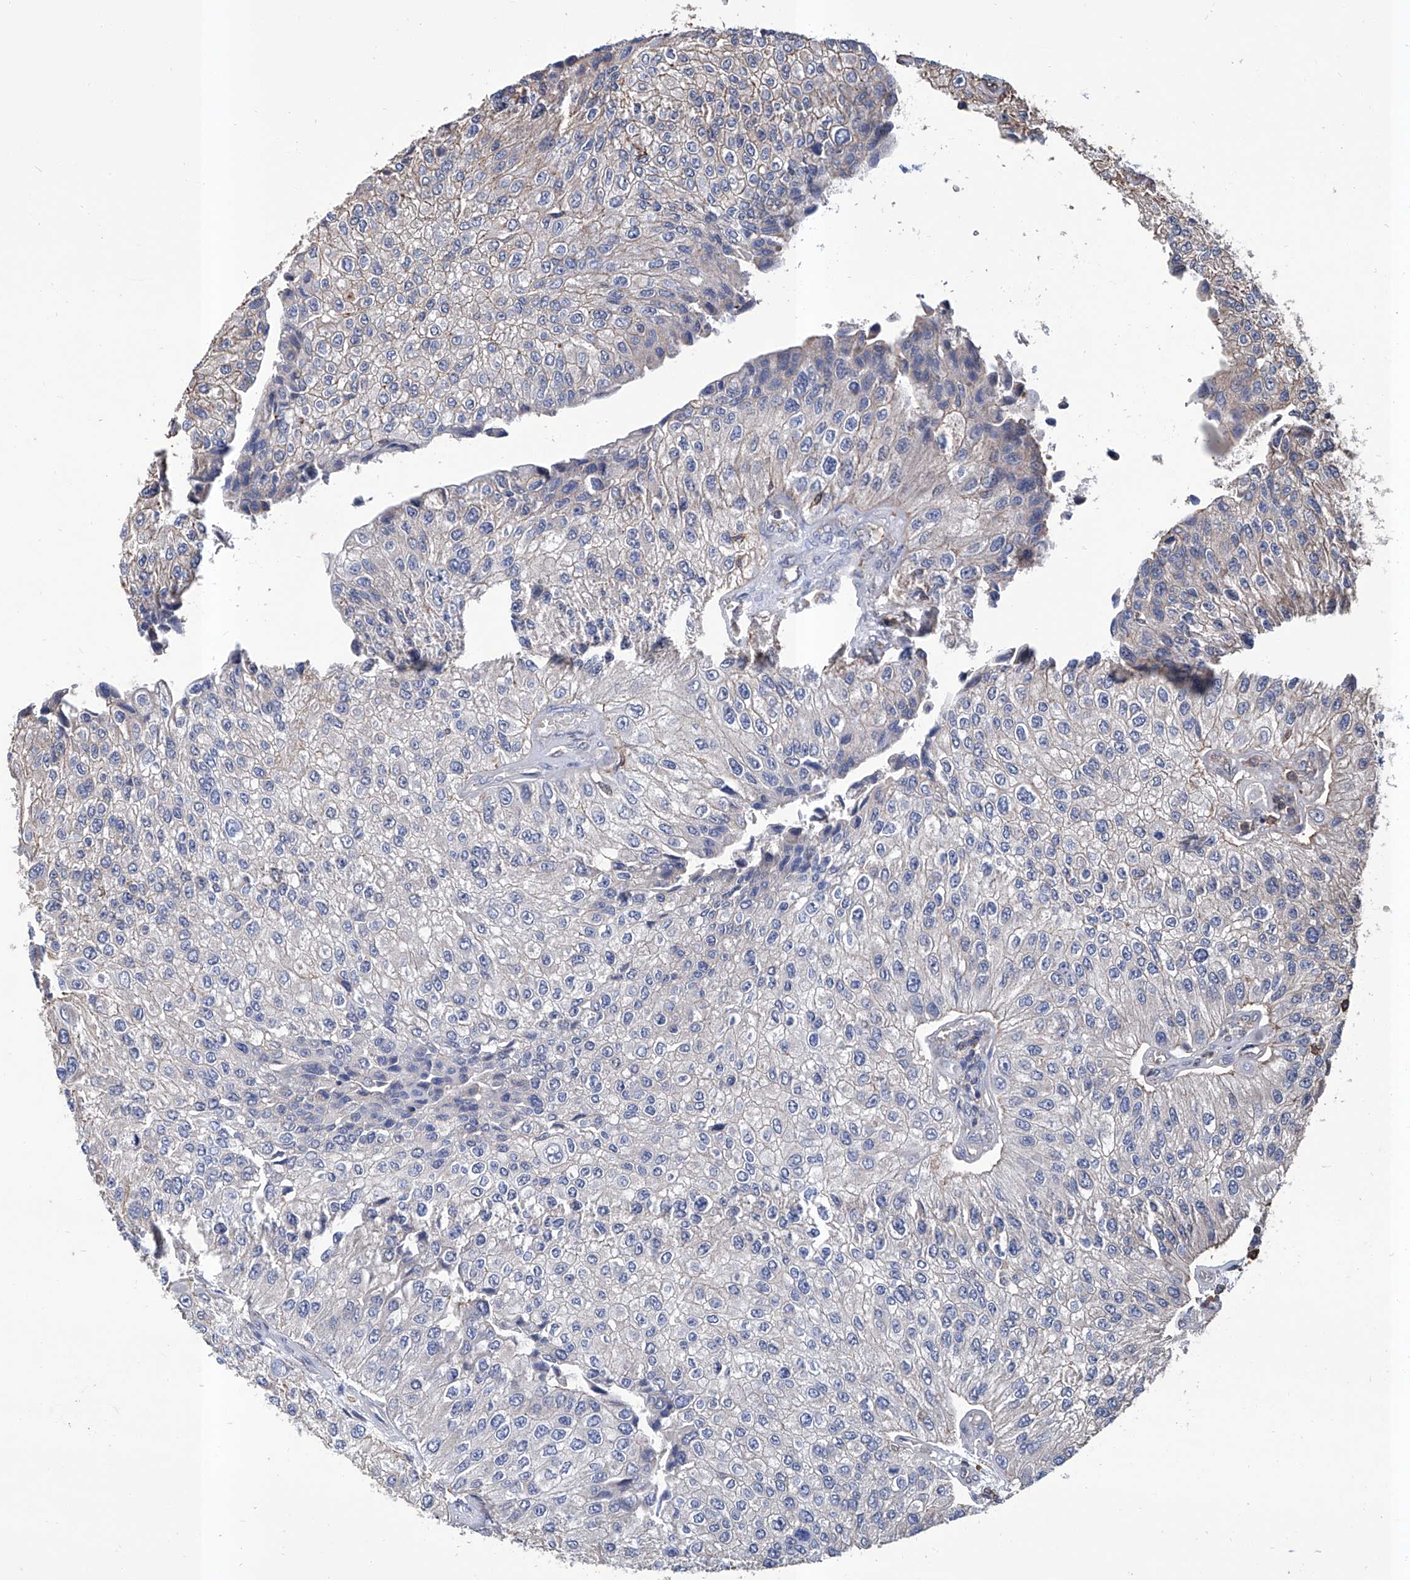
{"staining": {"intensity": "negative", "quantity": "none", "location": "none"}, "tissue": "urothelial cancer", "cell_type": "Tumor cells", "image_type": "cancer", "snomed": [{"axis": "morphology", "description": "Urothelial carcinoma, High grade"}, {"axis": "topography", "description": "Kidney"}, {"axis": "topography", "description": "Urinary bladder"}], "caption": "Micrograph shows no protein positivity in tumor cells of urothelial cancer tissue.", "gene": "GPT", "patient": {"sex": "male", "age": 77}}